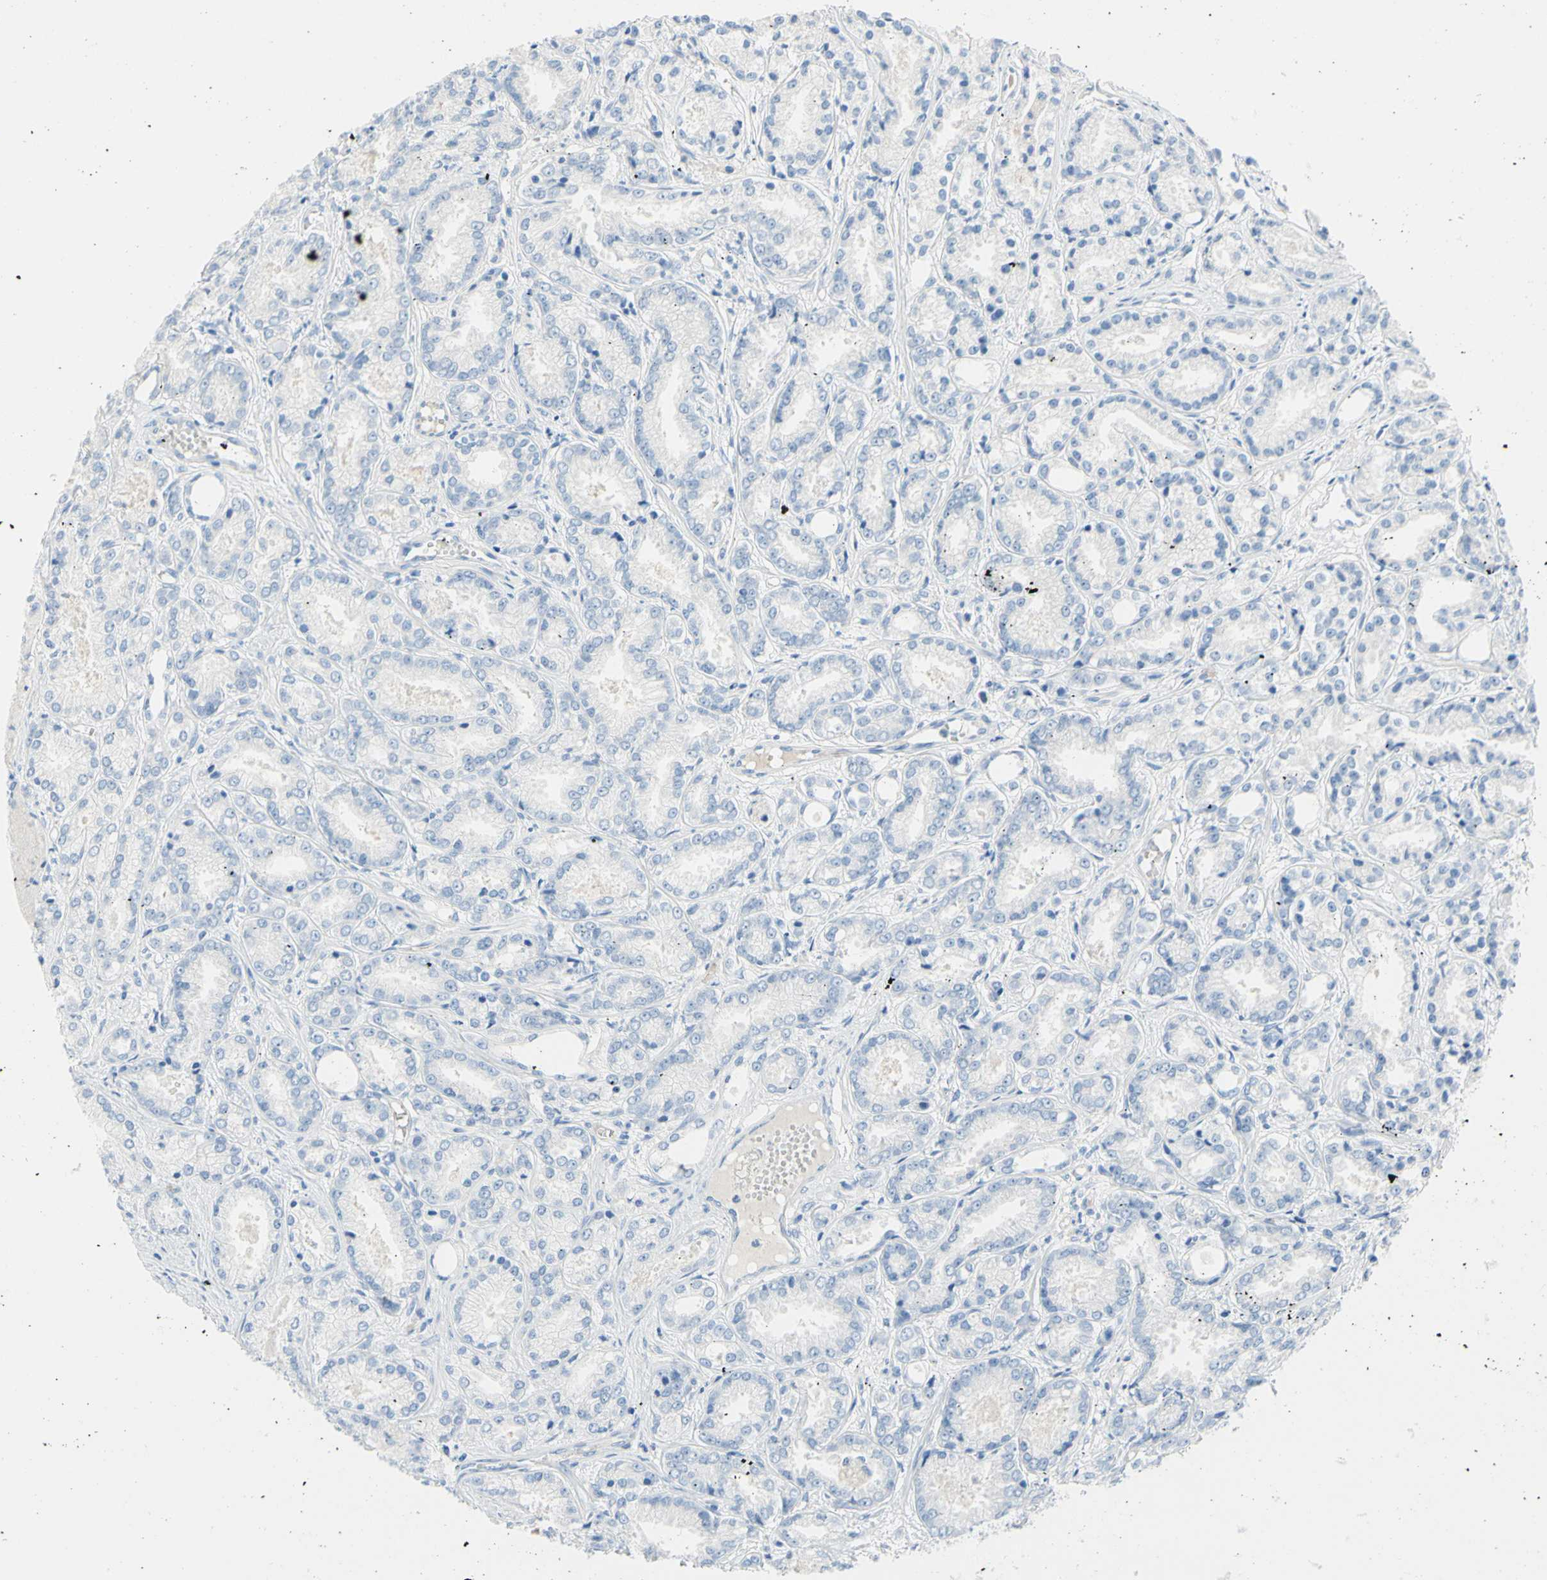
{"staining": {"intensity": "negative", "quantity": "none", "location": "none"}, "tissue": "prostate cancer", "cell_type": "Tumor cells", "image_type": "cancer", "snomed": [{"axis": "morphology", "description": "Adenocarcinoma, Low grade"}, {"axis": "topography", "description": "Prostate"}], "caption": "This is an IHC micrograph of prostate cancer. There is no staining in tumor cells.", "gene": "IL6ST", "patient": {"sex": "male", "age": 72}}